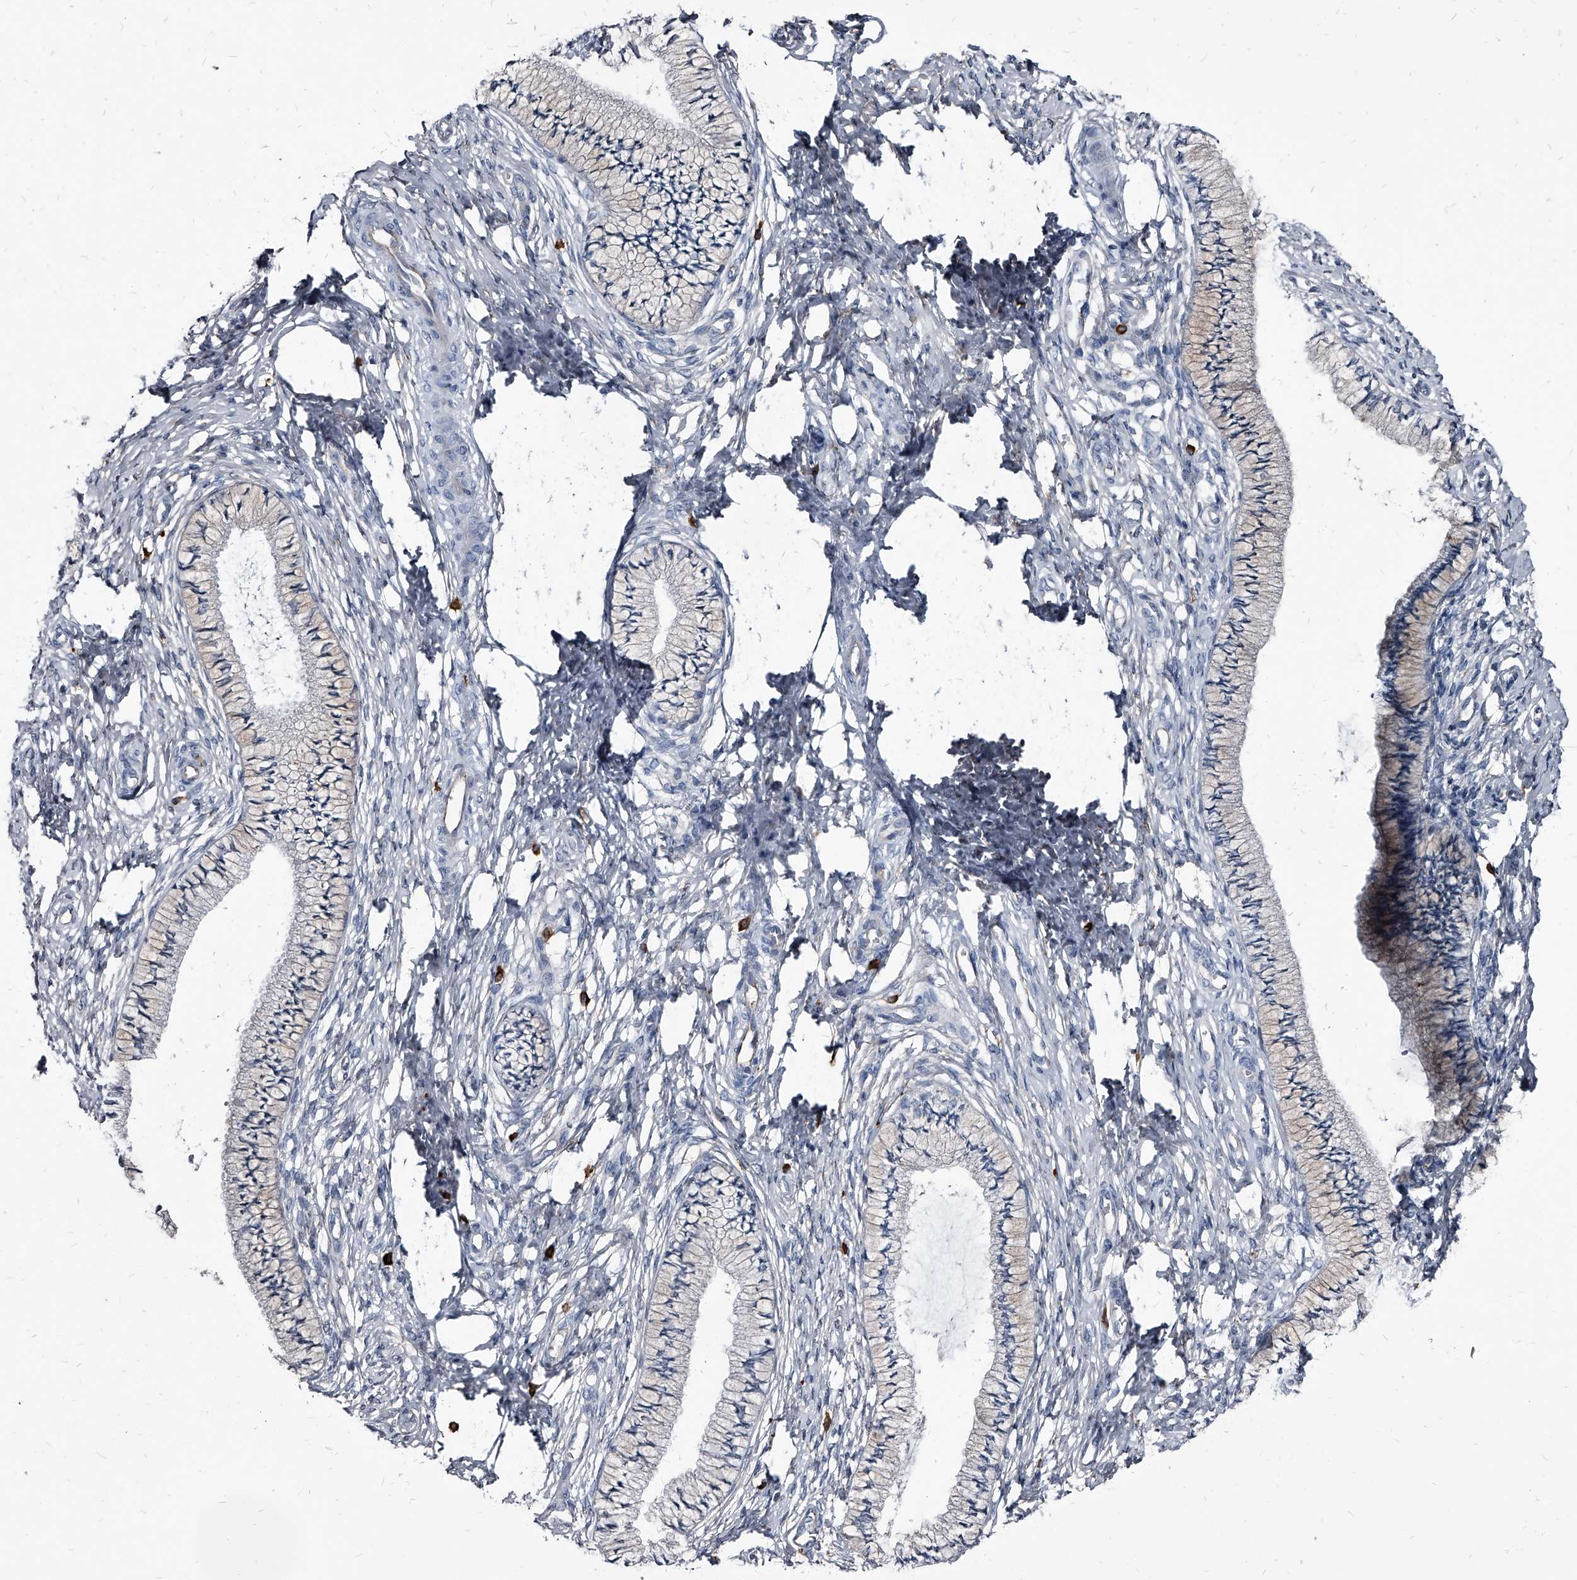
{"staining": {"intensity": "negative", "quantity": "none", "location": "none"}, "tissue": "cervix", "cell_type": "Glandular cells", "image_type": "normal", "snomed": [{"axis": "morphology", "description": "Normal tissue, NOS"}, {"axis": "topography", "description": "Cervix"}], "caption": "The micrograph shows no staining of glandular cells in unremarkable cervix.", "gene": "PGLYRP3", "patient": {"sex": "female", "age": 36}}